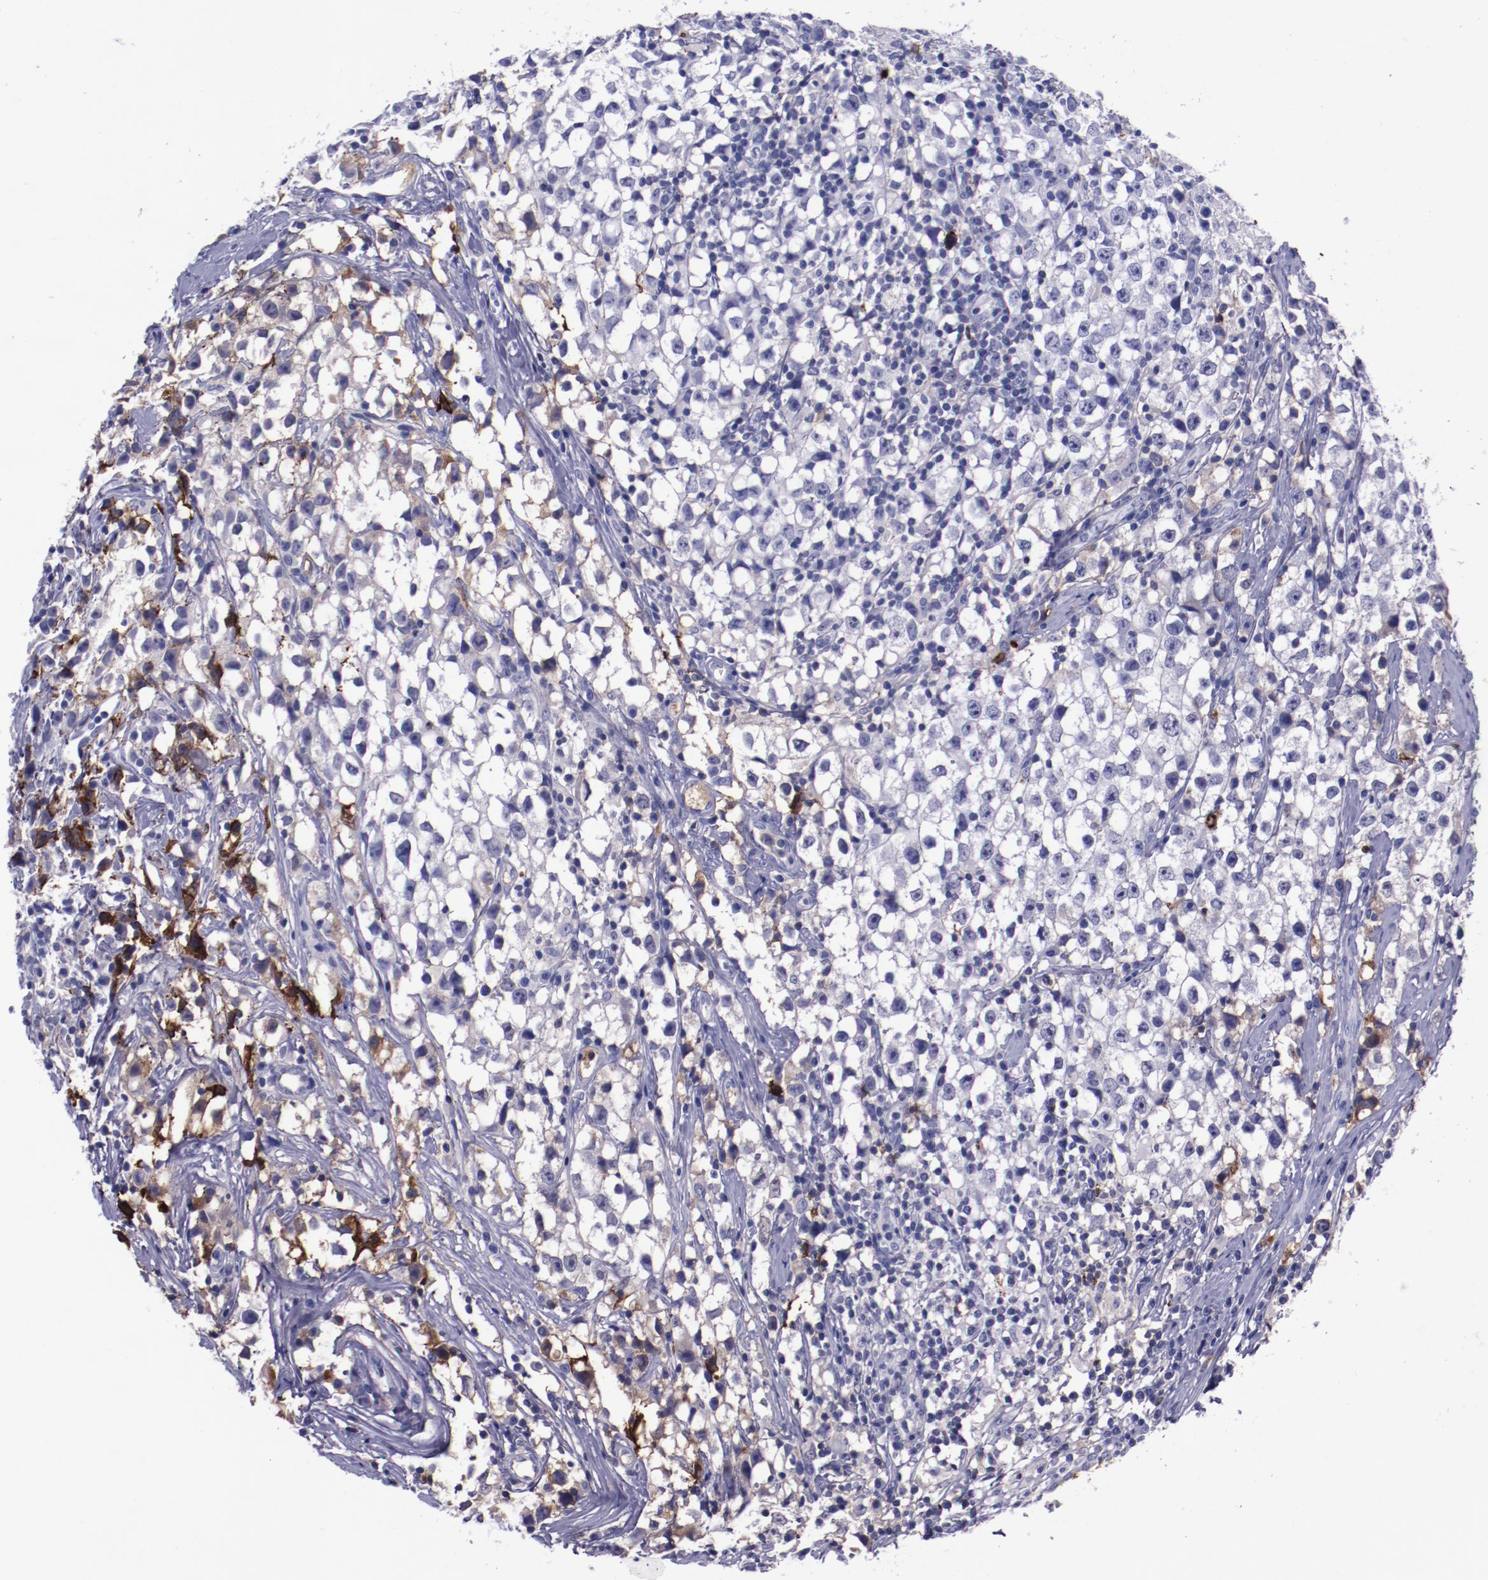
{"staining": {"intensity": "negative", "quantity": "none", "location": "none"}, "tissue": "testis cancer", "cell_type": "Tumor cells", "image_type": "cancer", "snomed": [{"axis": "morphology", "description": "Seminoma, NOS"}, {"axis": "topography", "description": "Testis"}], "caption": "An immunohistochemistry image of testis seminoma is shown. There is no staining in tumor cells of testis seminoma.", "gene": "APOH", "patient": {"sex": "male", "age": 35}}